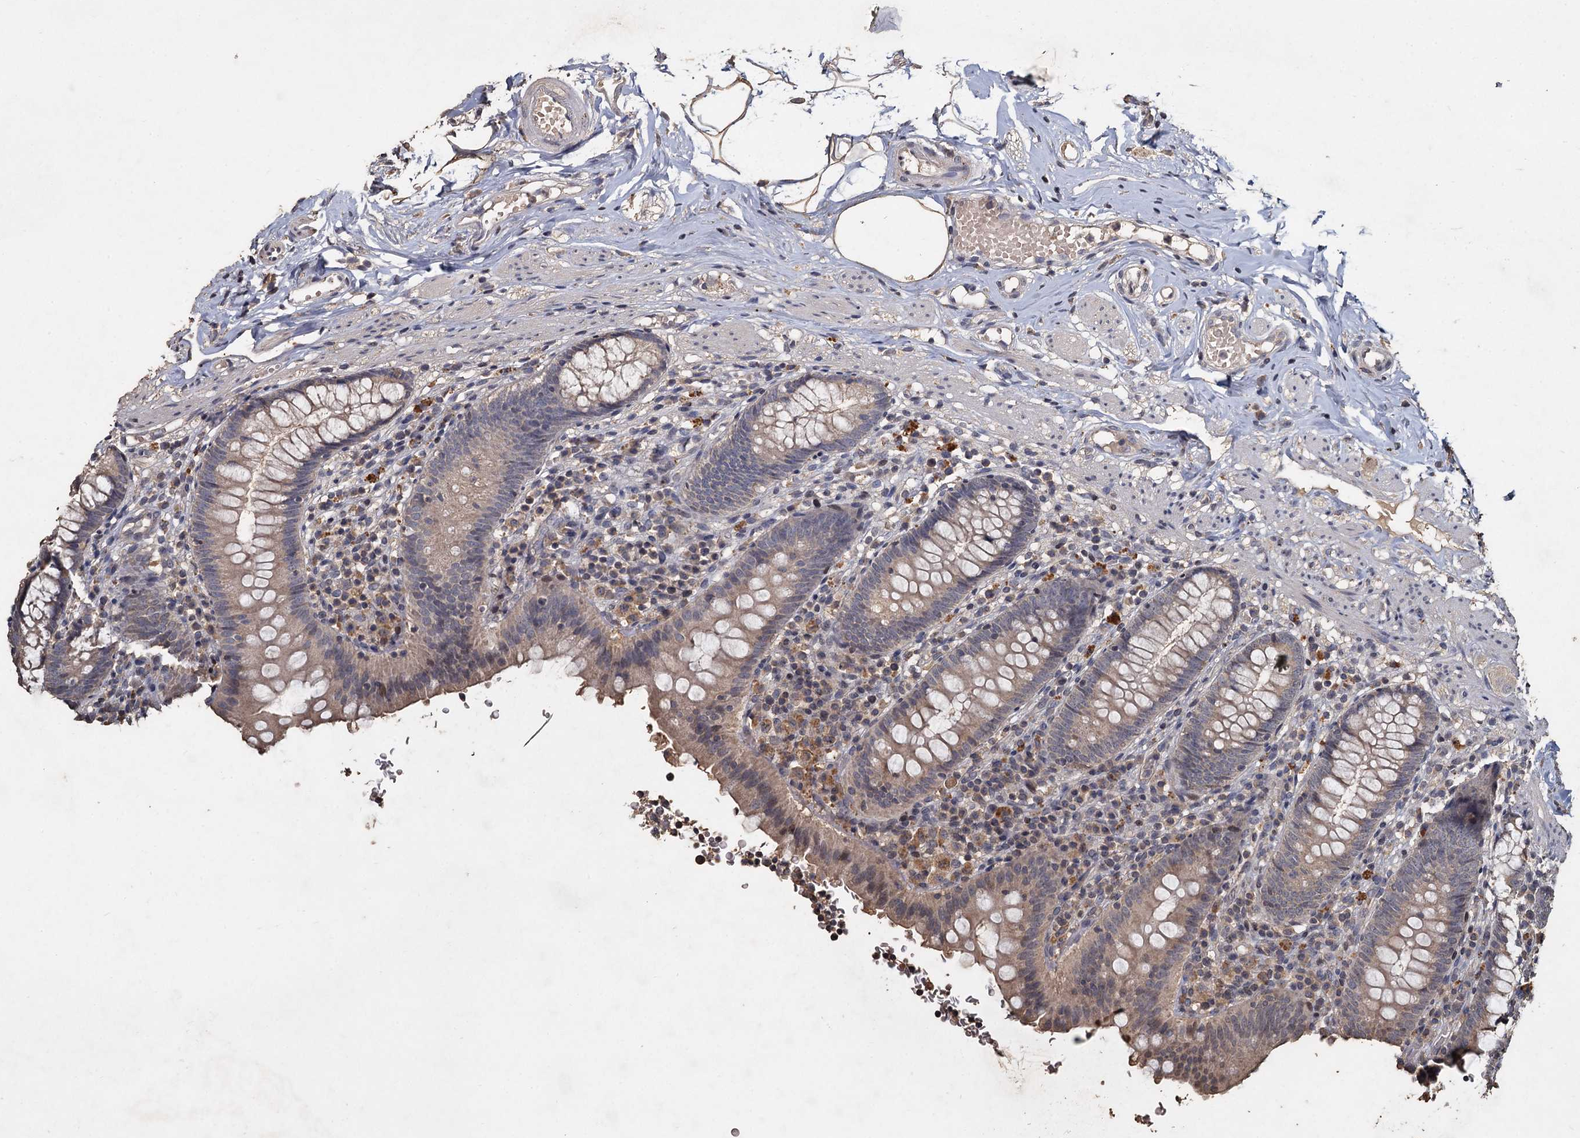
{"staining": {"intensity": "weak", "quantity": "<25%", "location": "cytoplasmic/membranous"}, "tissue": "appendix", "cell_type": "Glandular cells", "image_type": "normal", "snomed": [{"axis": "morphology", "description": "Normal tissue, NOS"}, {"axis": "topography", "description": "Appendix"}], "caption": "High power microscopy micrograph of an IHC photomicrograph of benign appendix, revealing no significant expression in glandular cells. (Immunohistochemistry, brightfield microscopy, high magnification).", "gene": "CCDC61", "patient": {"sex": "male", "age": 55}}